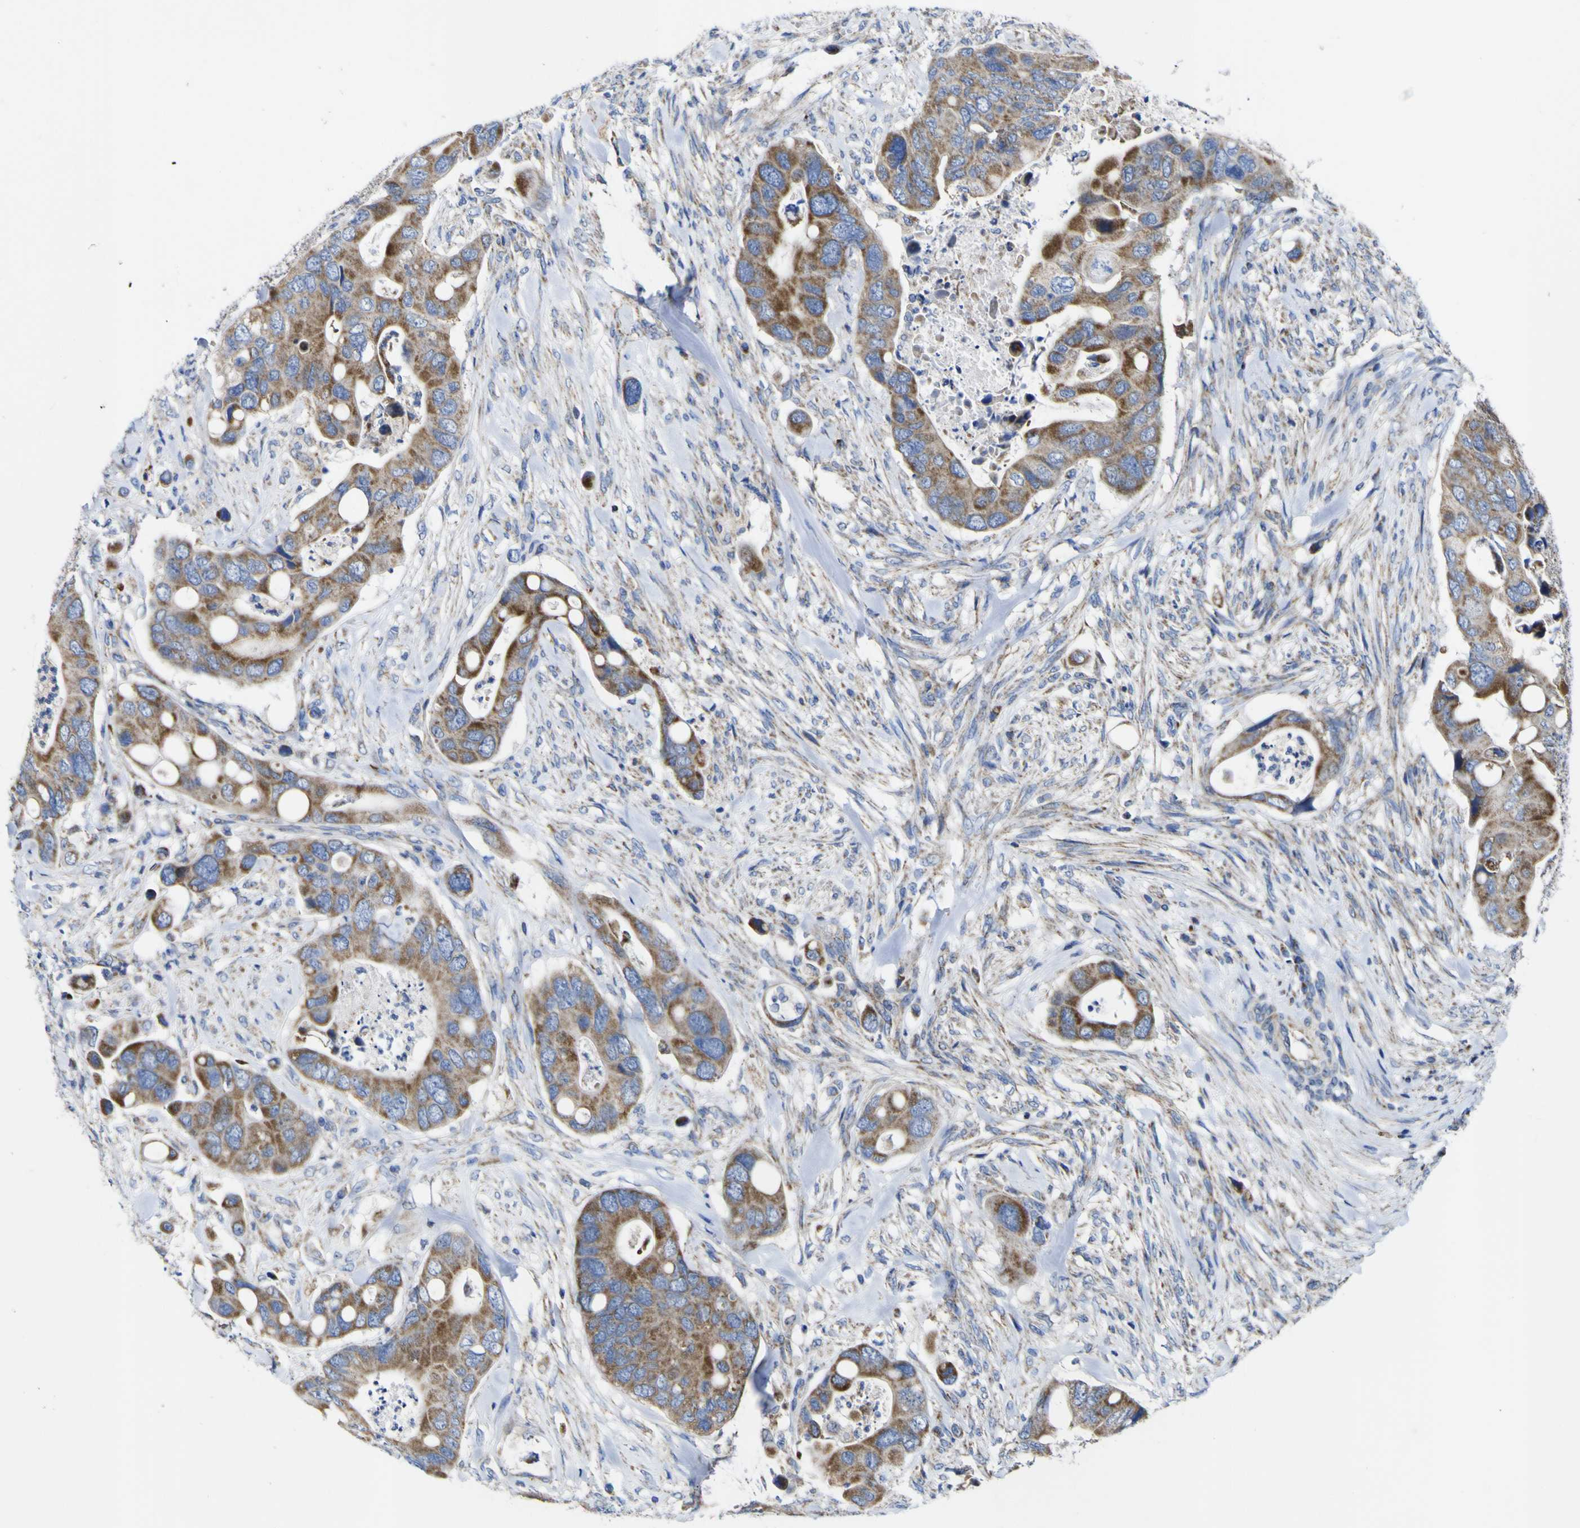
{"staining": {"intensity": "moderate", "quantity": ">75%", "location": "cytoplasmic/membranous"}, "tissue": "colorectal cancer", "cell_type": "Tumor cells", "image_type": "cancer", "snomed": [{"axis": "morphology", "description": "Adenocarcinoma, NOS"}, {"axis": "topography", "description": "Rectum"}], "caption": "Immunohistochemistry staining of adenocarcinoma (colorectal), which exhibits medium levels of moderate cytoplasmic/membranous expression in approximately >75% of tumor cells indicating moderate cytoplasmic/membranous protein expression. The staining was performed using DAB (3,3'-diaminobenzidine) (brown) for protein detection and nuclei were counterstained in hematoxylin (blue).", "gene": "CCDC90B", "patient": {"sex": "female", "age": 57}}